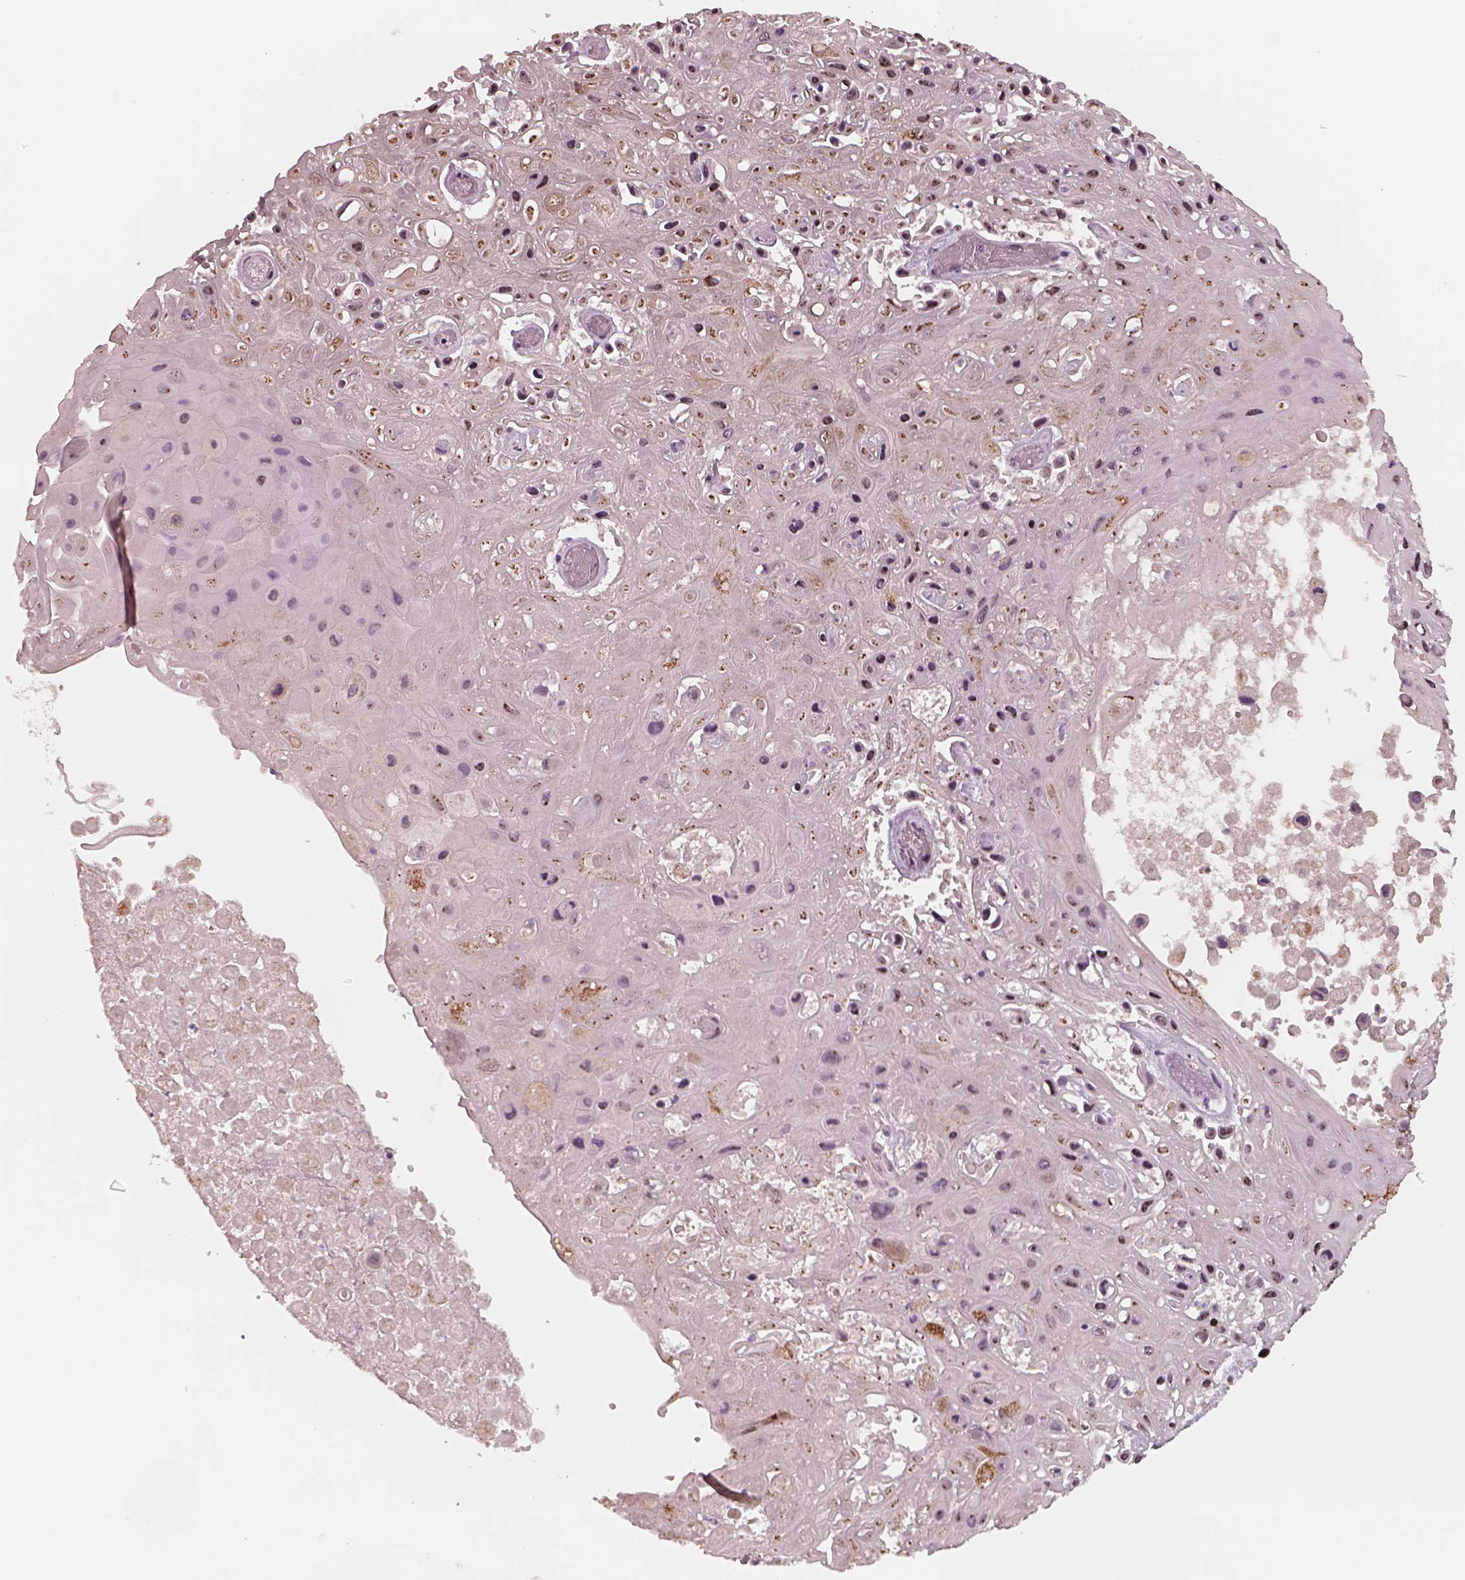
{"staining": {"intensity": "strong", "quantity": ">75%", "location": "nuclear"}, "tissue": "skin cancer", "cell_type": "Tumor cells", "image_type": "cancer", "snomed": [{"axis": "morphology", "description": "Squamous cell carcinoma, NOS"}, {"axis": "topography", "description": "Skin"}], "caption": "Immunohistochemical staining of human skin cancer shows high levels of strong nuclear positivity in about >75% of tumor cells.", "gene": "ATXN7L3", "patient": {"sex": "male", "age": 82}}